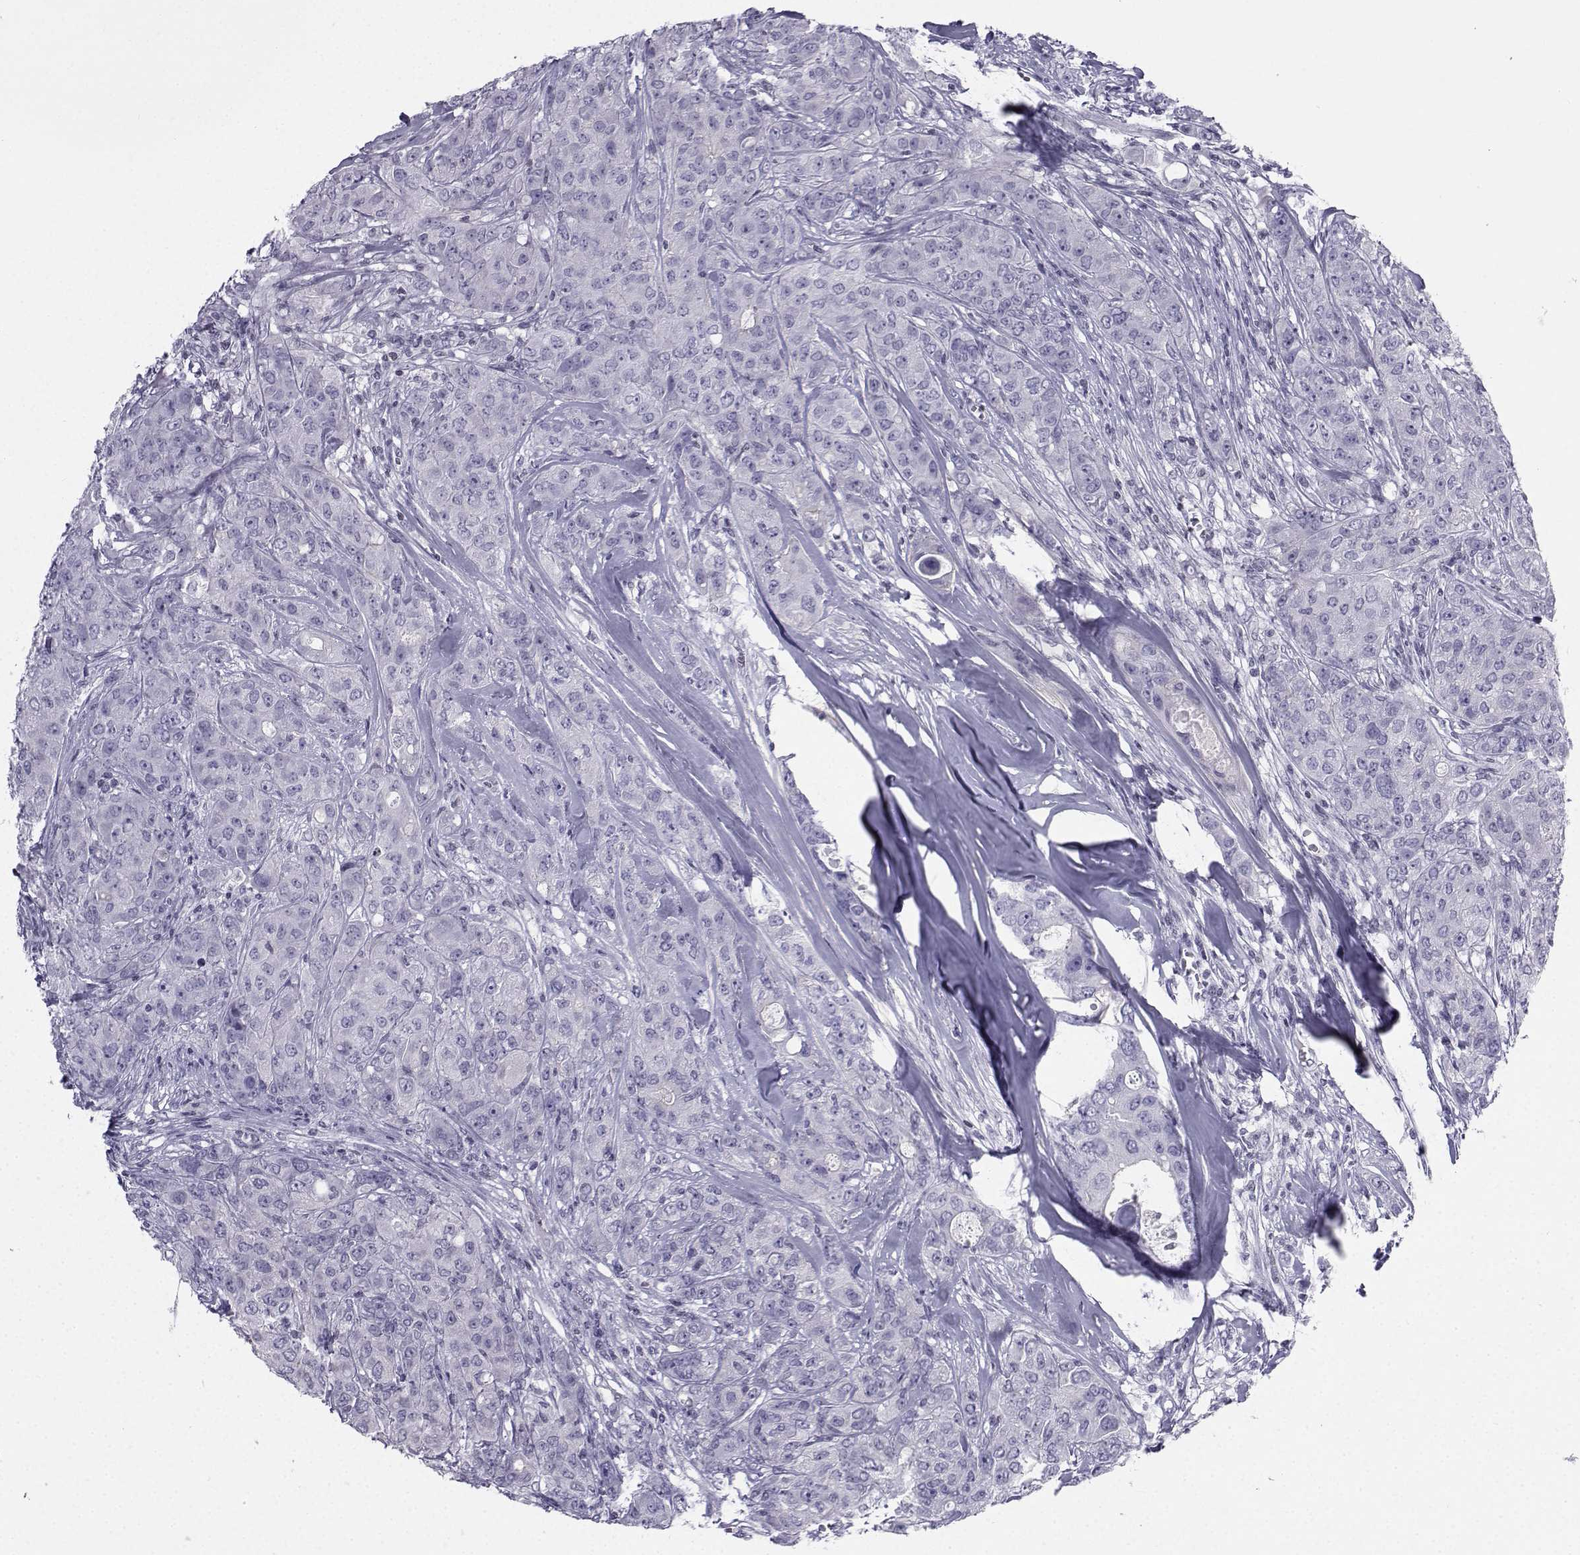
{"staining": {"intensity": "negative", "quantity": "none", "location": "none"}, "tissue": "breast cancer", "cell_type": "Tumor cells", "image_type": "cancer", "snomed": [{"axis": "morphology", "description": "Duct carcinoma"}, {"axis": "topography", "description": "Breast"}], "caption": "A histopathology image of human breast cancer (intraductal carcinoma) is negative for staining in tumor cells.", "gene": "SPANXD", "patient": {"sex": "female", "age": 43}}